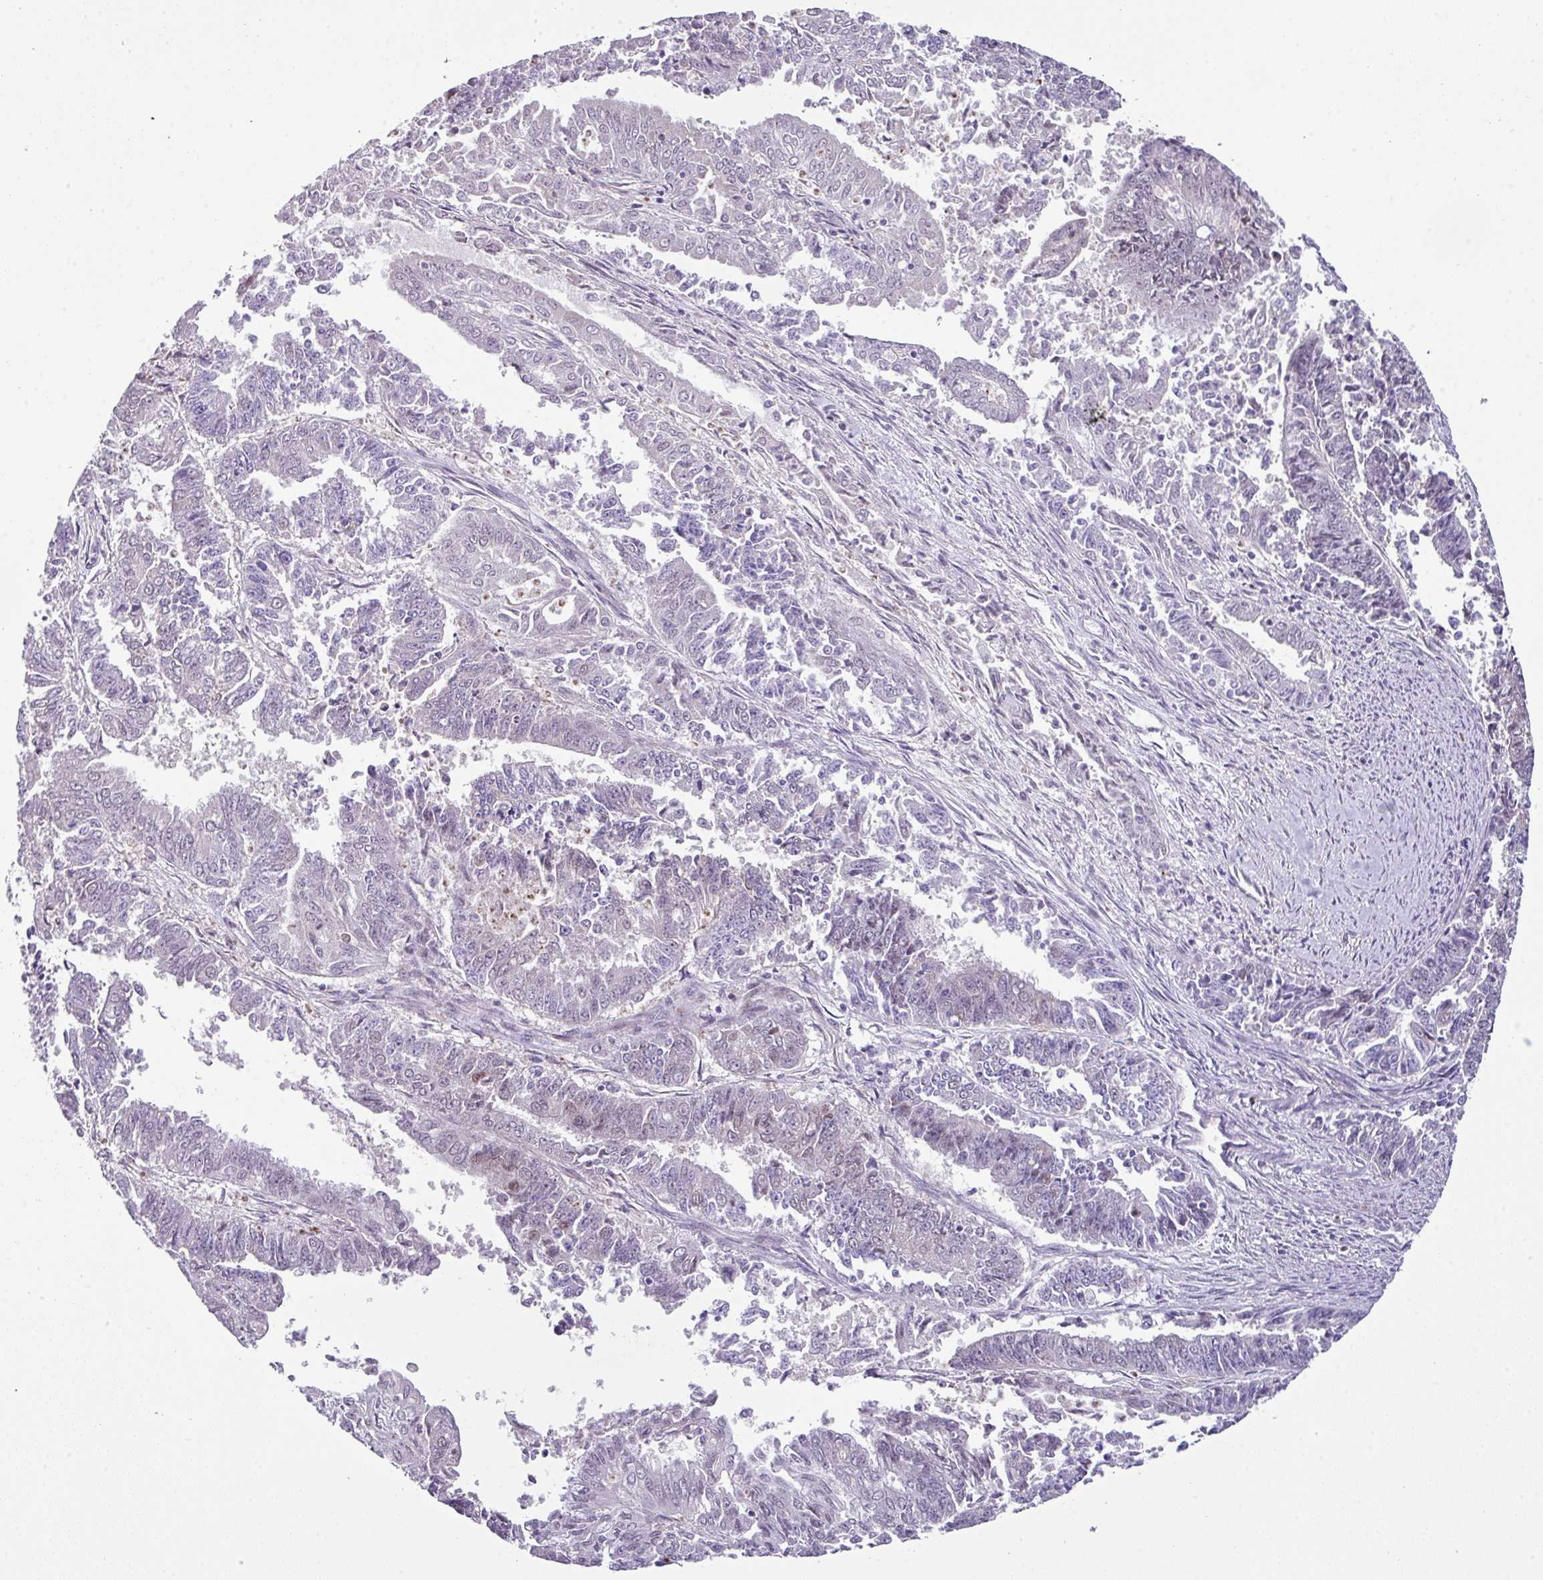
{"staining": {"intensity": "negative", "quantity": "none", "location": "none"}, "tissue": "endometrial cancer", "cell_type": "Tumor cells", "image_type": "cancer", "snomed": [{"axis": "morphology", "description": "Adenocarcinoma, NOS"}, {"axis": "topography", "description": "Endometrium"}], "caption": "This is an immunohistochemistry photomicrograph of human endometrial cancer. There is no positivity in tumor cells.", "gene": "ZFP3", "patient": {"sex": "female", "age": 73}}